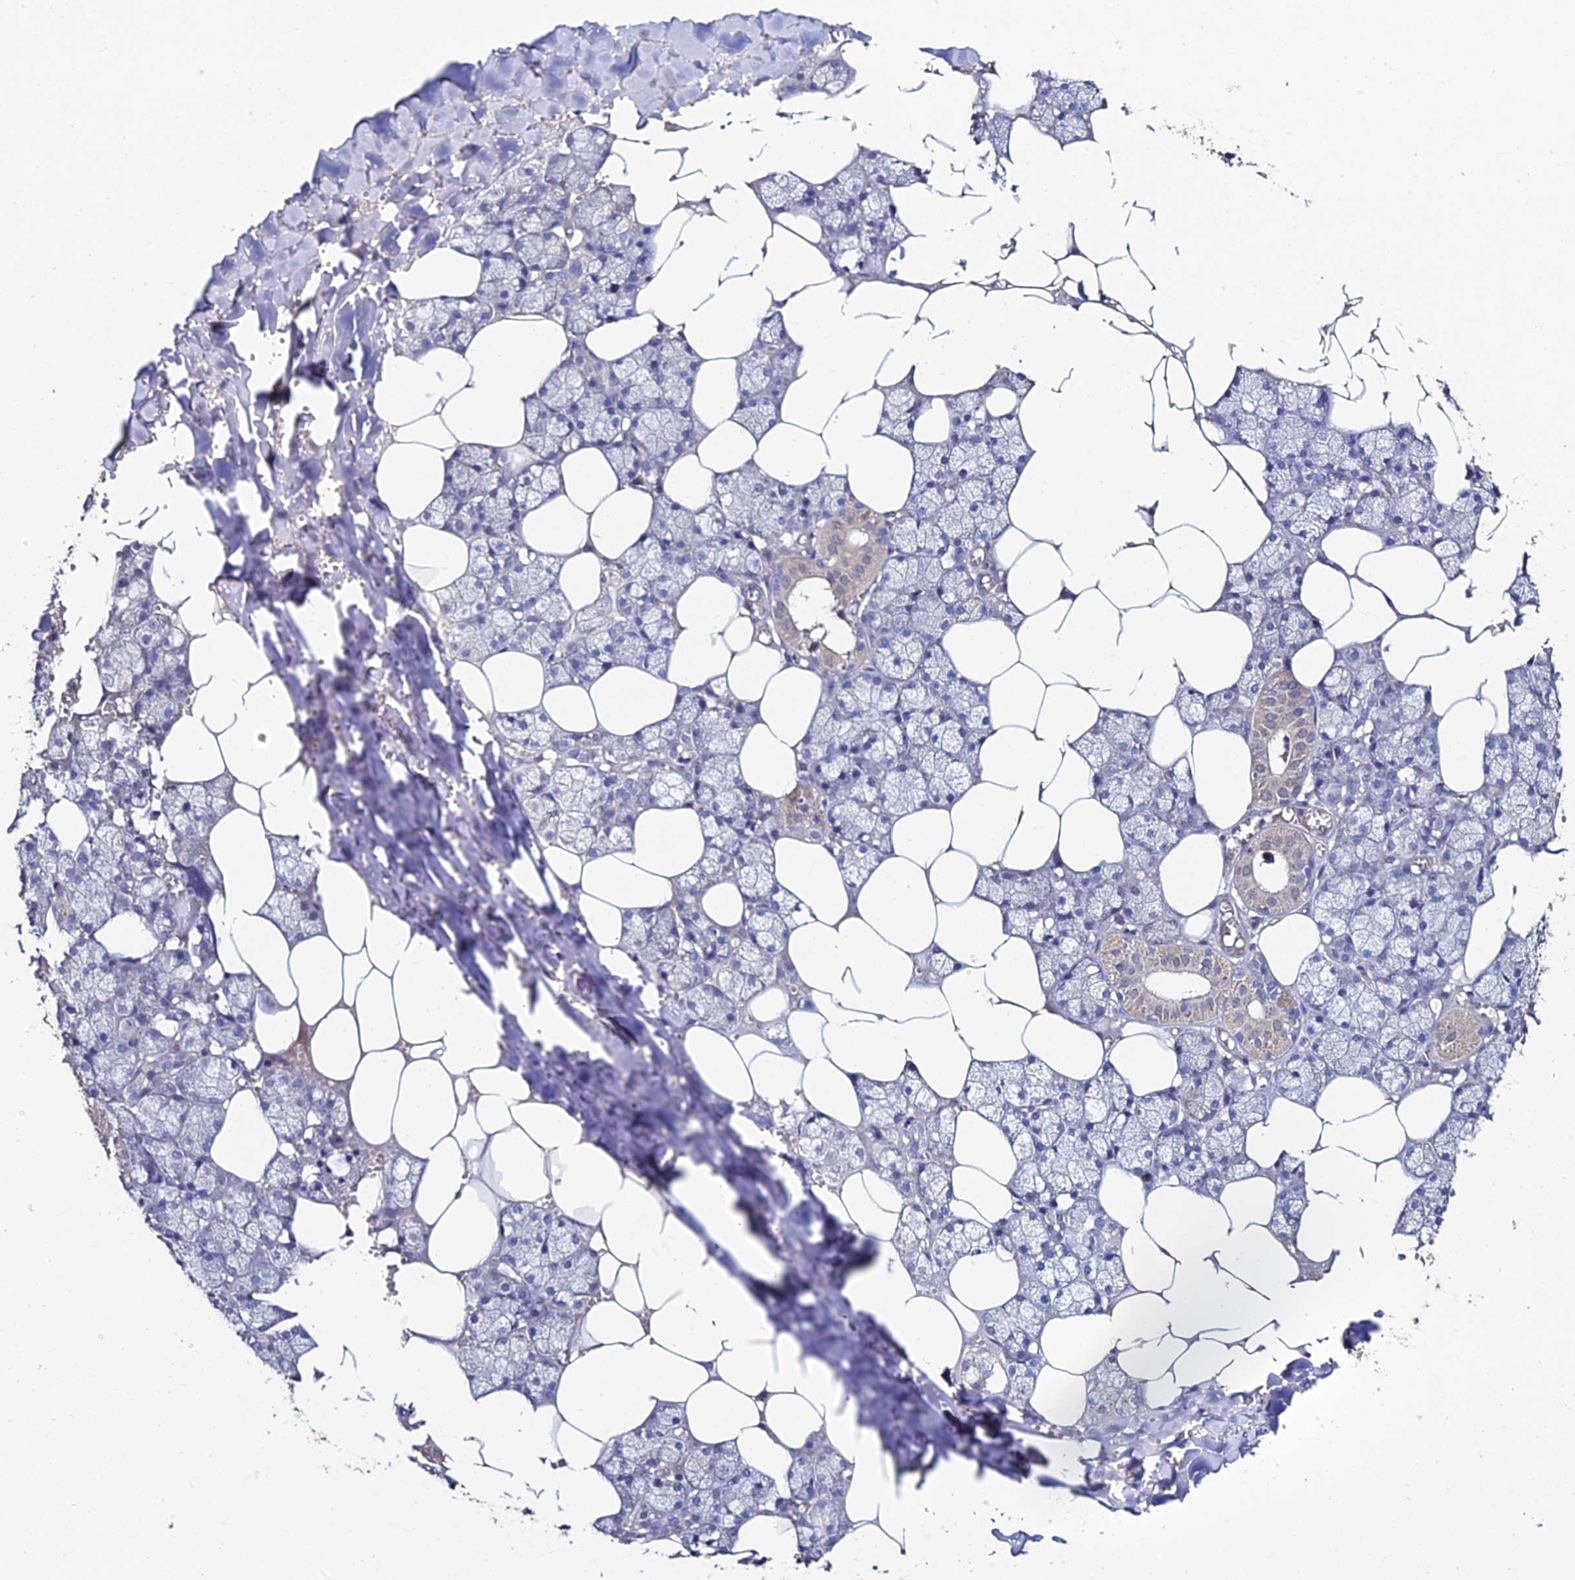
{"staining": {"intensity": "weak", "quantity": "<25%", "location": "cytoplasmic/membranous"}, "tissue": "salivary gland", "cell_type": "Glandular cells", "image_type": "normal", "snomed": [{"axis": "morphology", "description": "Normal tissue, NOS"}, {"axis": "topography", "description": "Salivary gland"}], "caption": "Salivary gland was stained to show a protein in brown. There is no significant positivity in glandular cells. (Stains: DAB immunohistochemistry (IHC) with hematoxylin counter stain, Microscopy: brightfield microscopy at high magnification).", "gene": "ESRRG", "patient": {"sex": "male", "age": 62}}